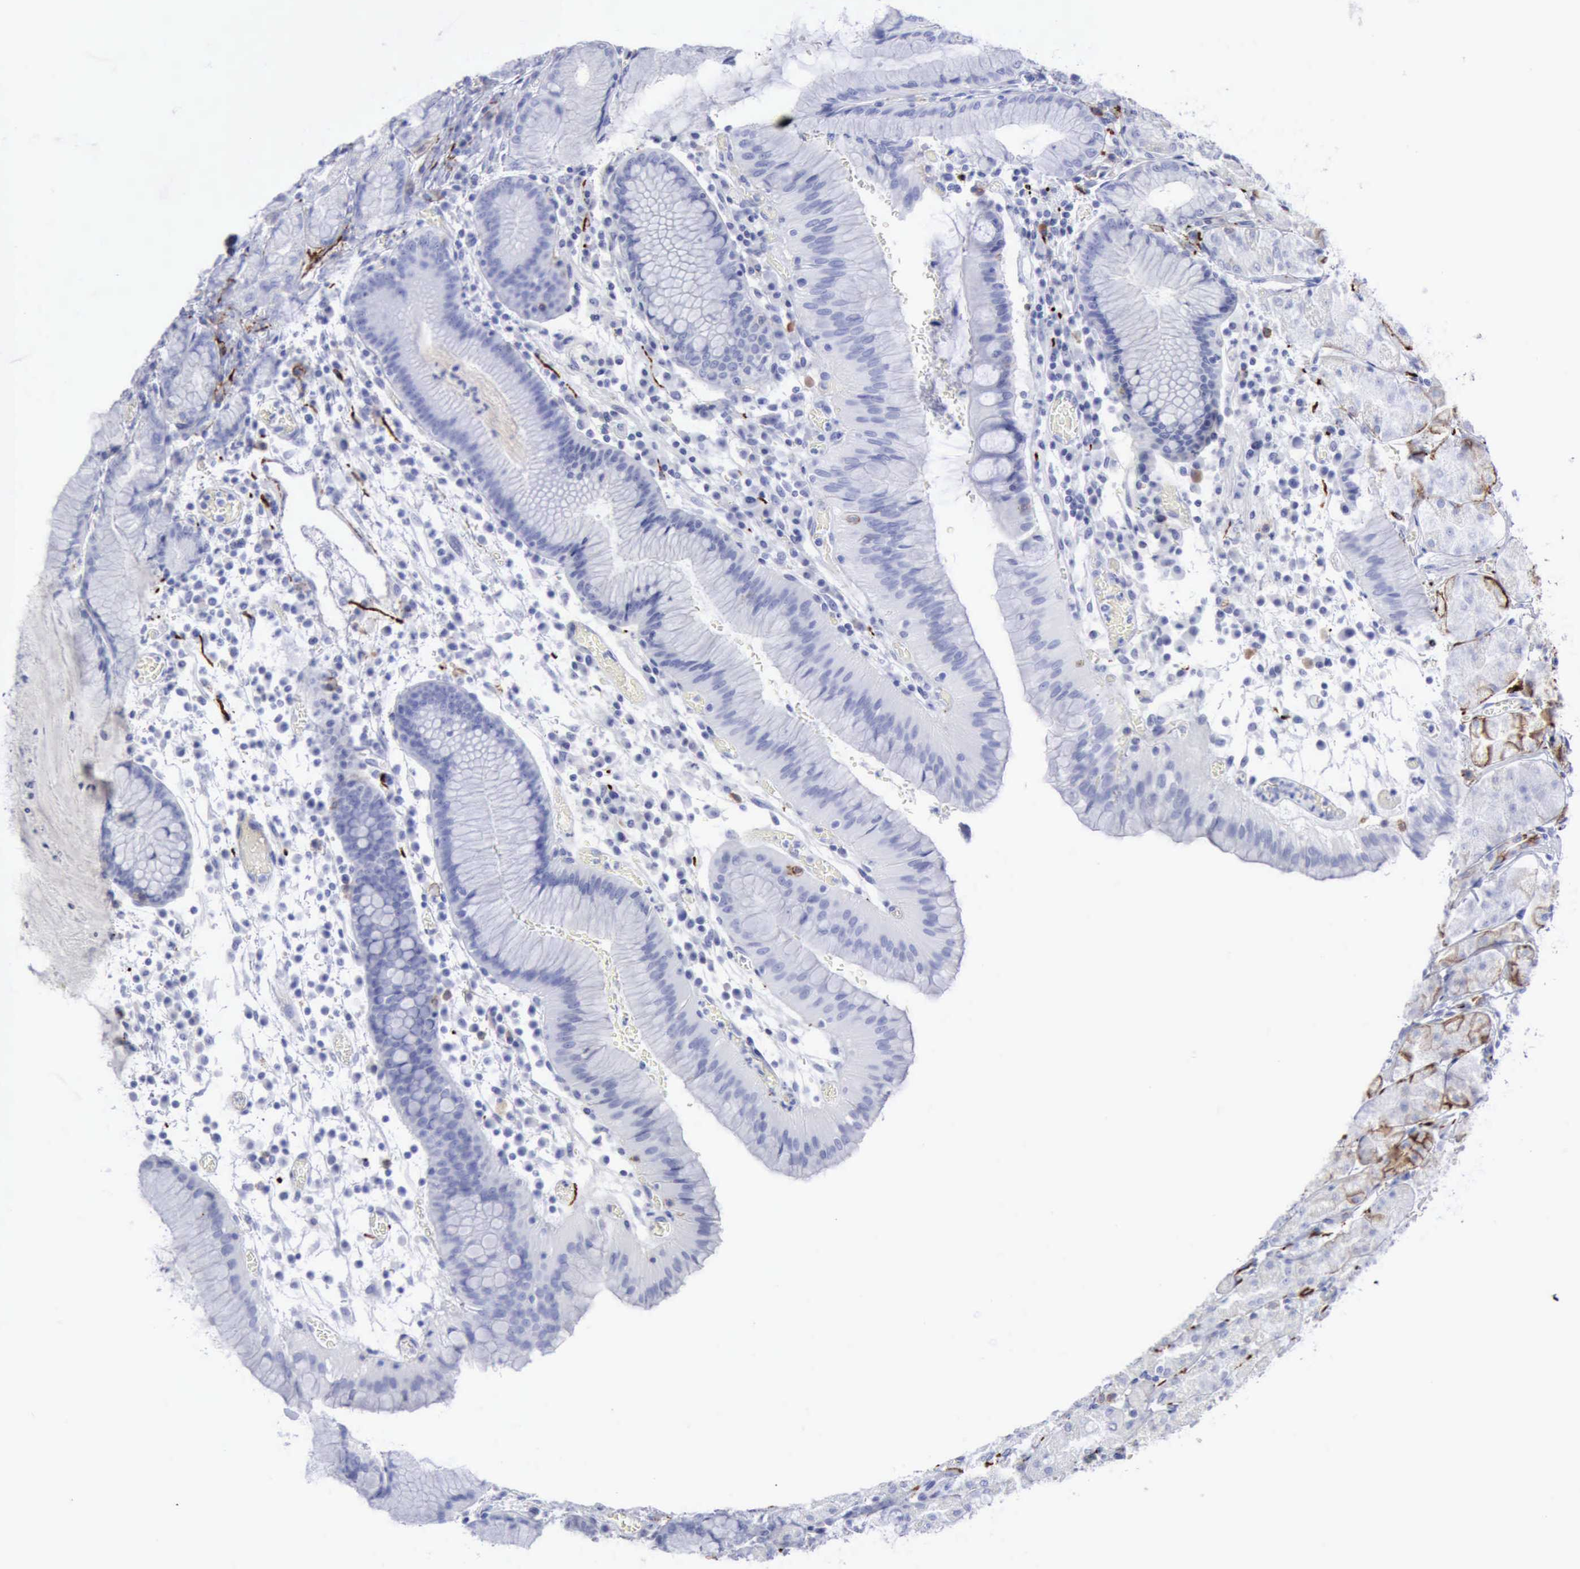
{"staining": {"intensity": "strong", "quantity": "<25%", "location": "cytoplasmic/membranous"}, "tissue": "stomach", "cell_type": "Glandular cells", "image_type": "normal", "snomed": [{"axis": "morphology", "description": "Normal tissue, NOS"}, {"axis": "topography", "description": "Stomach, lower"}], "caption": "Immunohistochemical staining of unremarkable human stomach demonstrates <25% levels of strong cytoplasmic/membranous protein positivity in approximately <25% of glandular cells.", "gene": "NCAM1", "patient": {"sex": "female", "age": 73}}